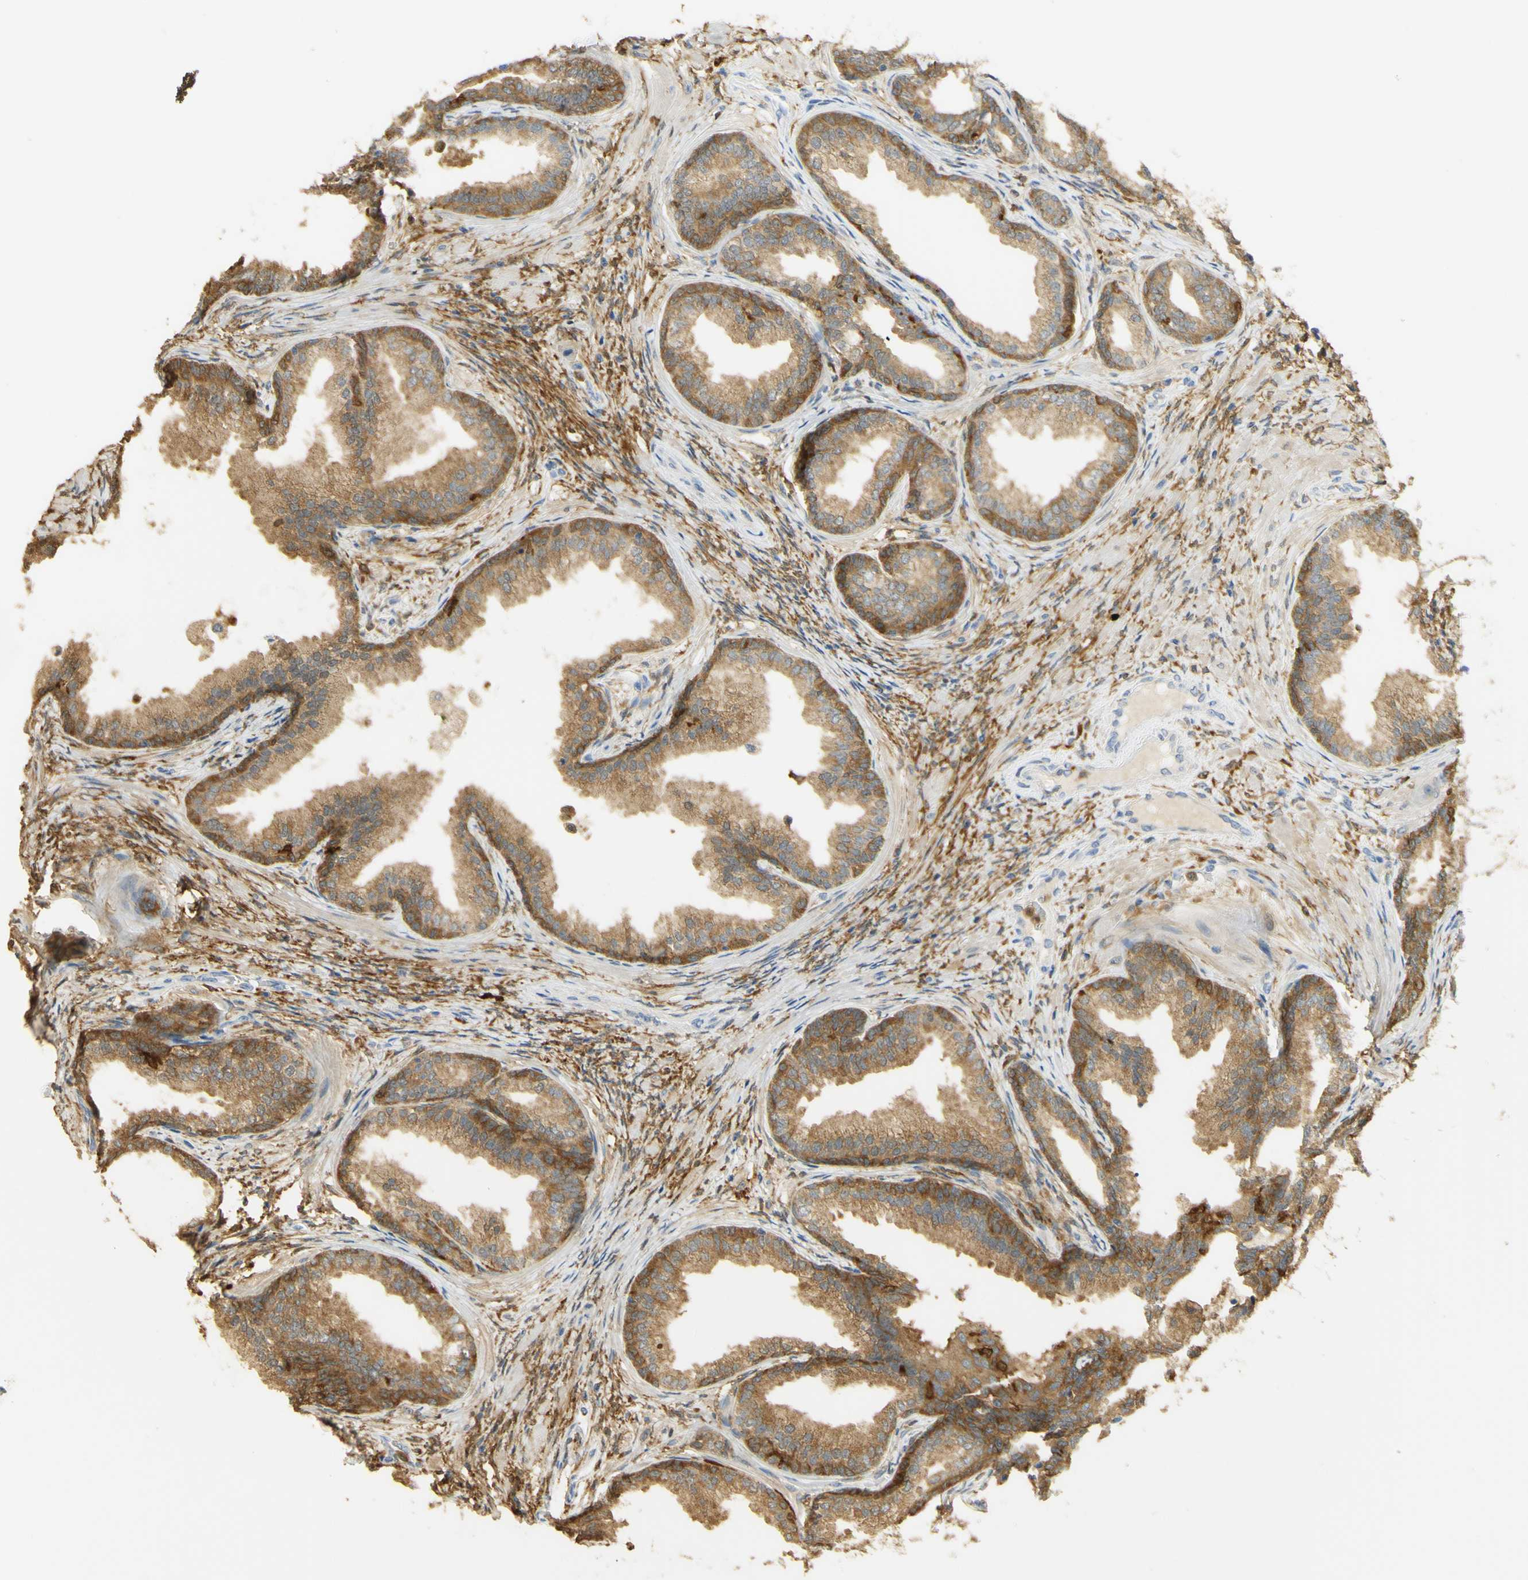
{"staining": {"intensity": "moderate", "quantity": ">75%", "location": "cytoplasmic/membranous"}, "tissue": "prostate", "cell_type": "Glandular cells", "image_type": "normal", "snomed": [{"axis": "morphology", "description": "Normal tissue, NOS"}, {"axis": "topography", "description": "Prostate"}], "caption": "The immunohistochemical stain labels moderate cytoplasmic/membranous positivity in glandular cells of unremarkable prostate.", "gene": "PAK1", "patient": {"sex": "male", "age": 76}}